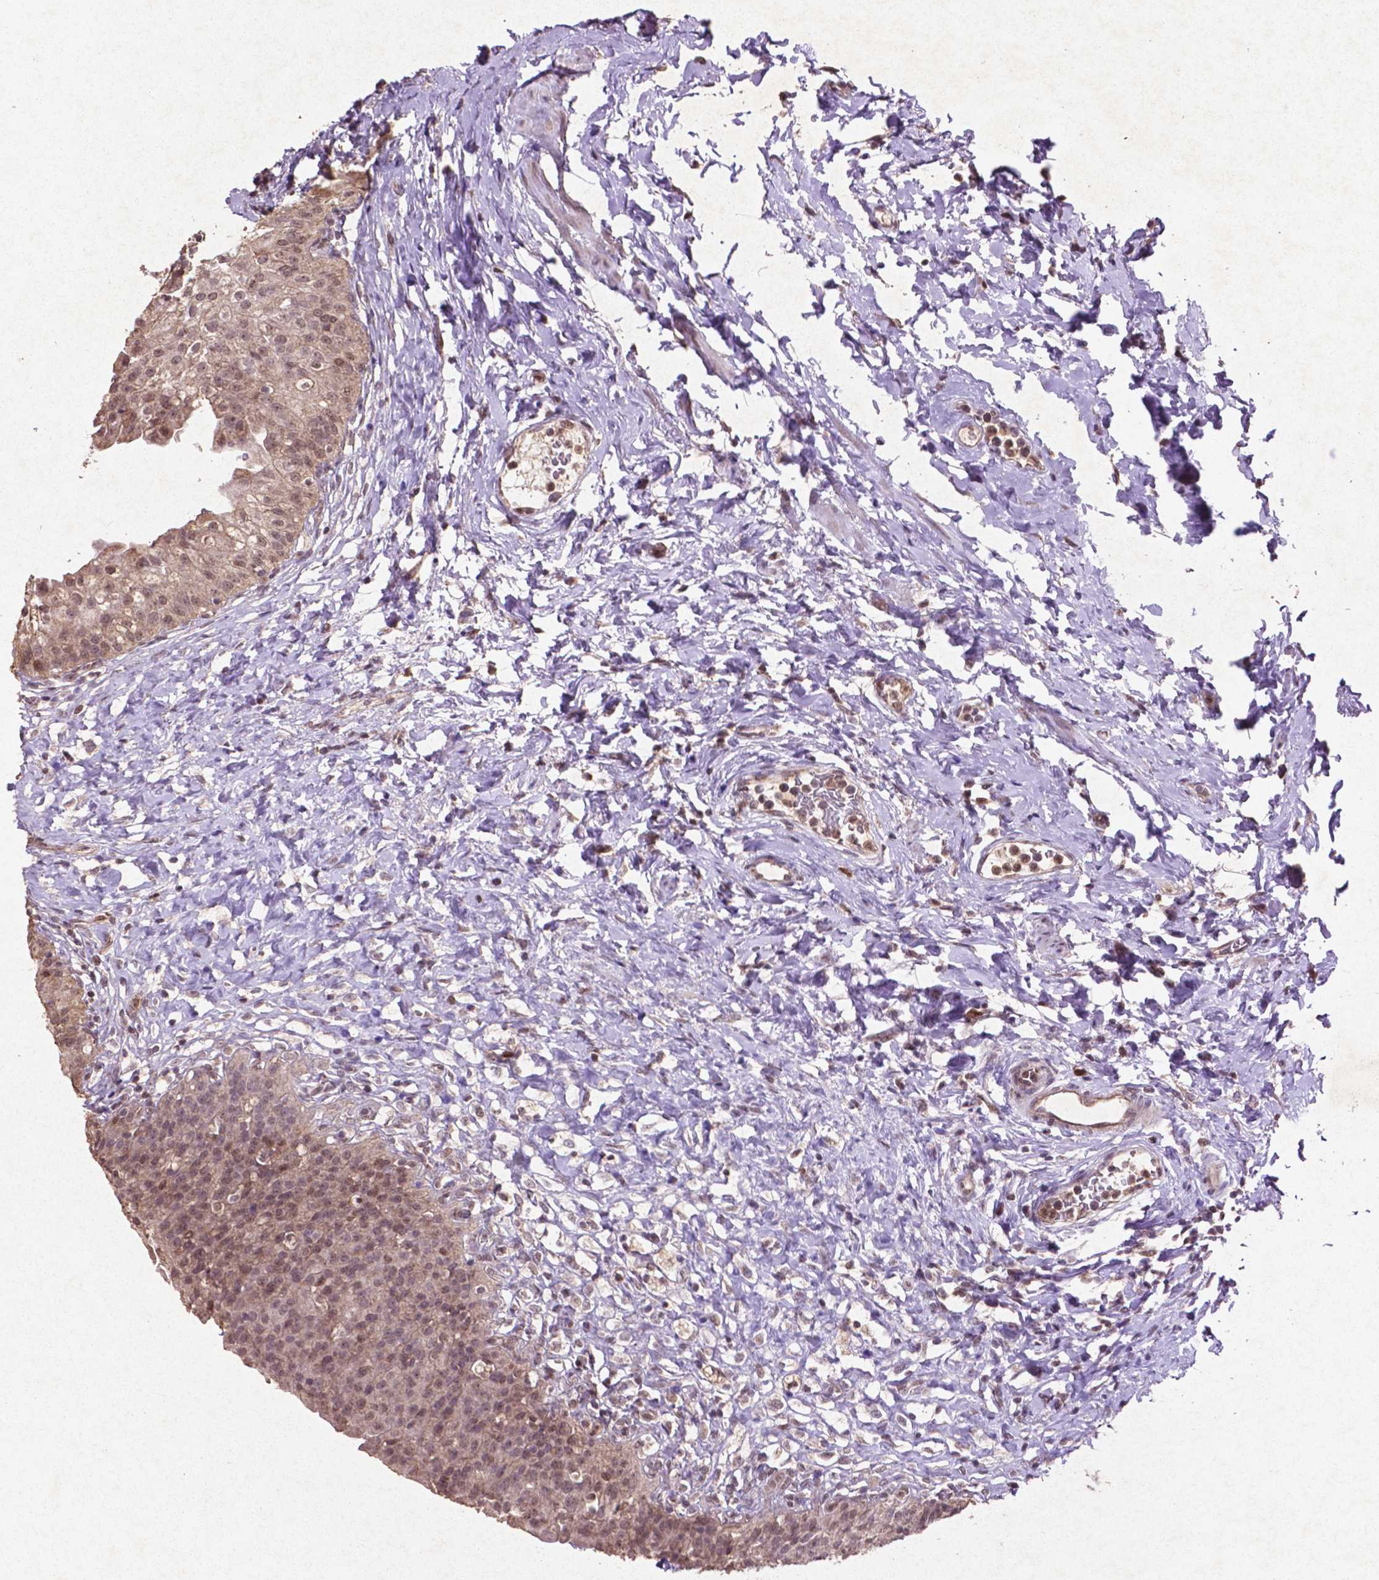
{"staining": {"intensity": "weak", "quantity": "25%-75%", "location": "cytoplasmic/membranous,nuclear"}, "tissue": "urinary bladder", "cell_type": "Urothelial cells", "image_type": "normal", "snomed": [{"axis": "morphology", "description": "Normal tissue, NOS"}, {"axis": "topography", "description": "Urinary bladder"}], "caption": "This is a histology image of immunohistochemistry (IHC) staining of normal urinary bladder, which shows weak expression in the cytoplasmic/membranous,nuclear of urothelial cells.", "gene": "GLRX", "patient": {"sex": "male", "age": 76}}